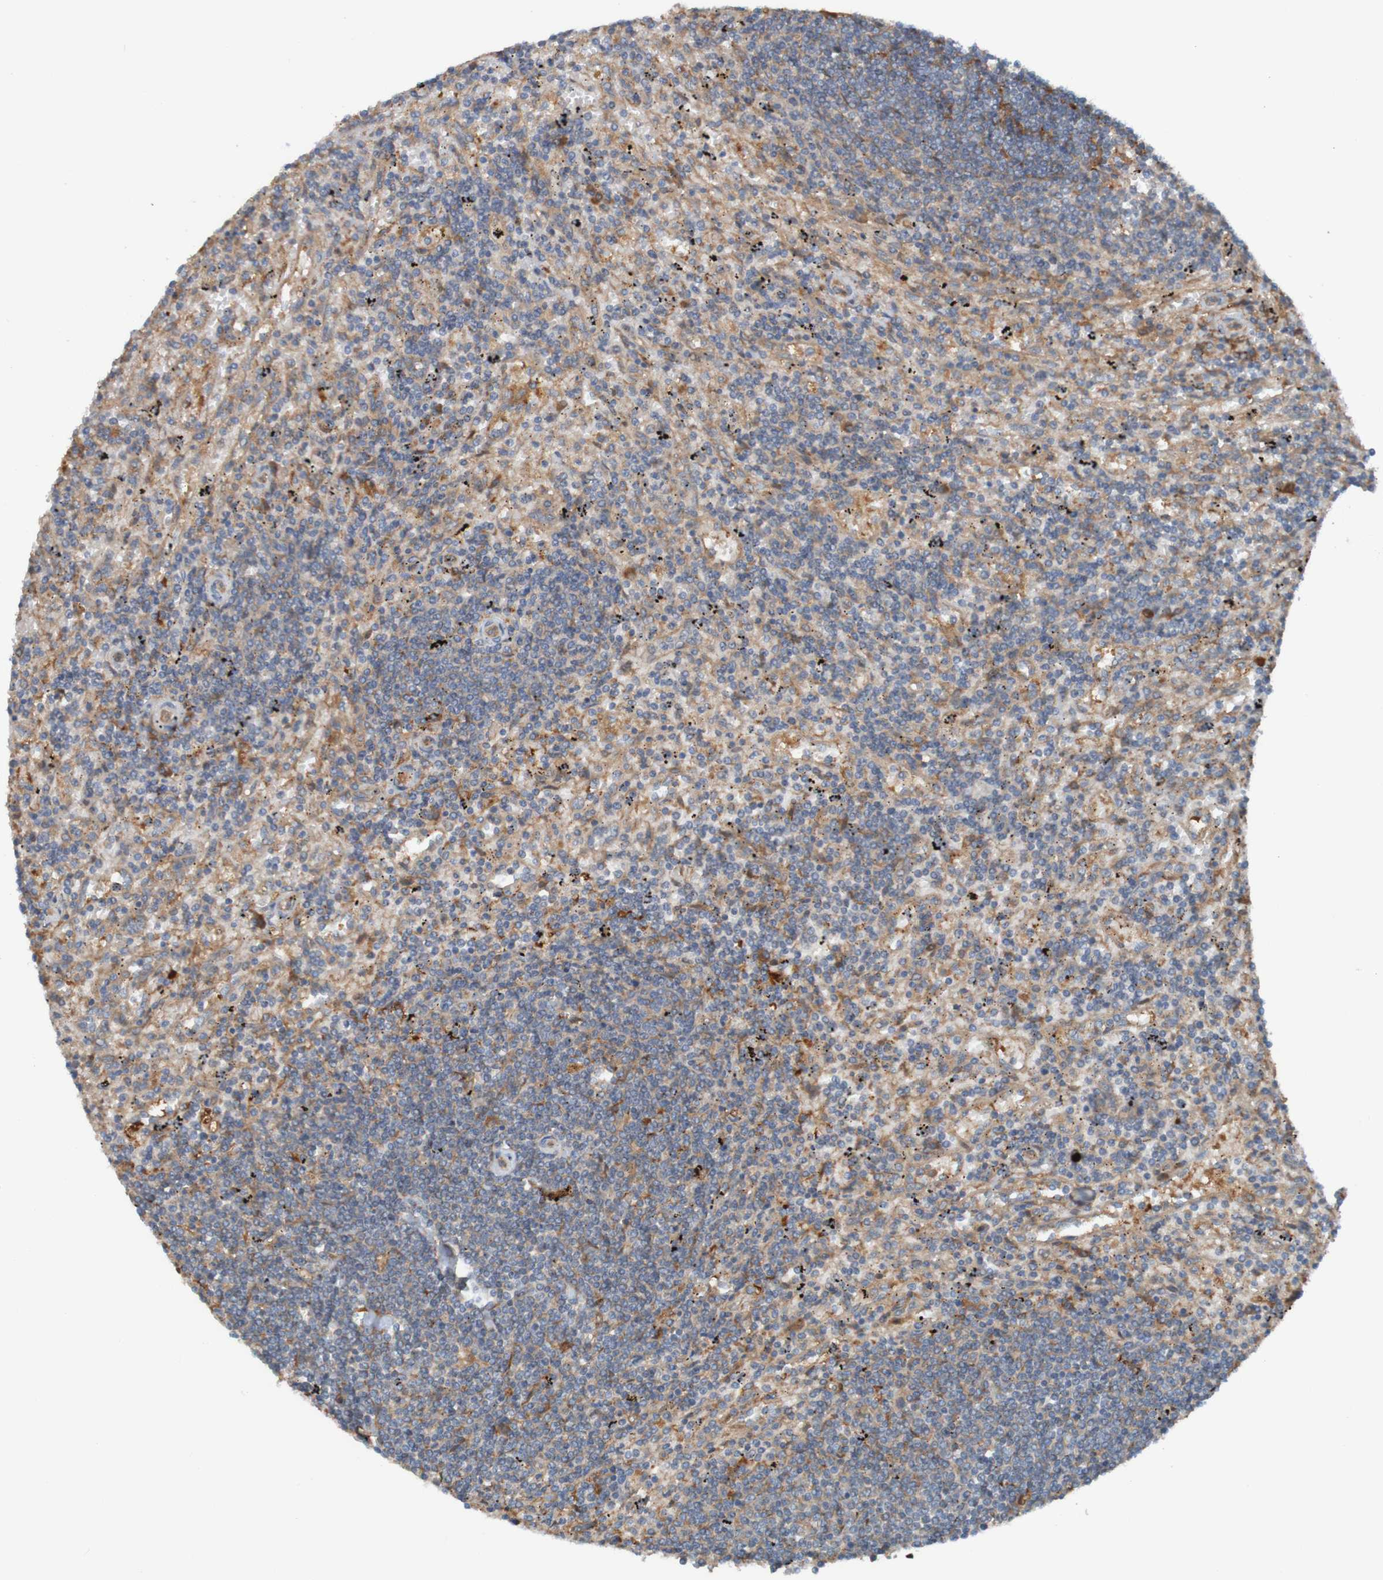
{"staining": {"intensity": "moderate", "quantity": ">75%", "location": "cytoplasmic/membranous"}, "tissue": "lymphoma", "cell_type": "Tumor cells", "image_type": "cancer", "snomed": [{"axis": "morphology", "description": "Malignant lymphoma, non-Hodgkin's type, Low grade"}, {"axis": "topography", "description": "Spleen"}], "caption": "Malignant lymphoma, non-Hodgkin's type (low-grade) stained with a protein marker shows moderate staining in tumor cells.", "gene": "DNAJC4", "patient": {"sex": "male", "age": 76}}